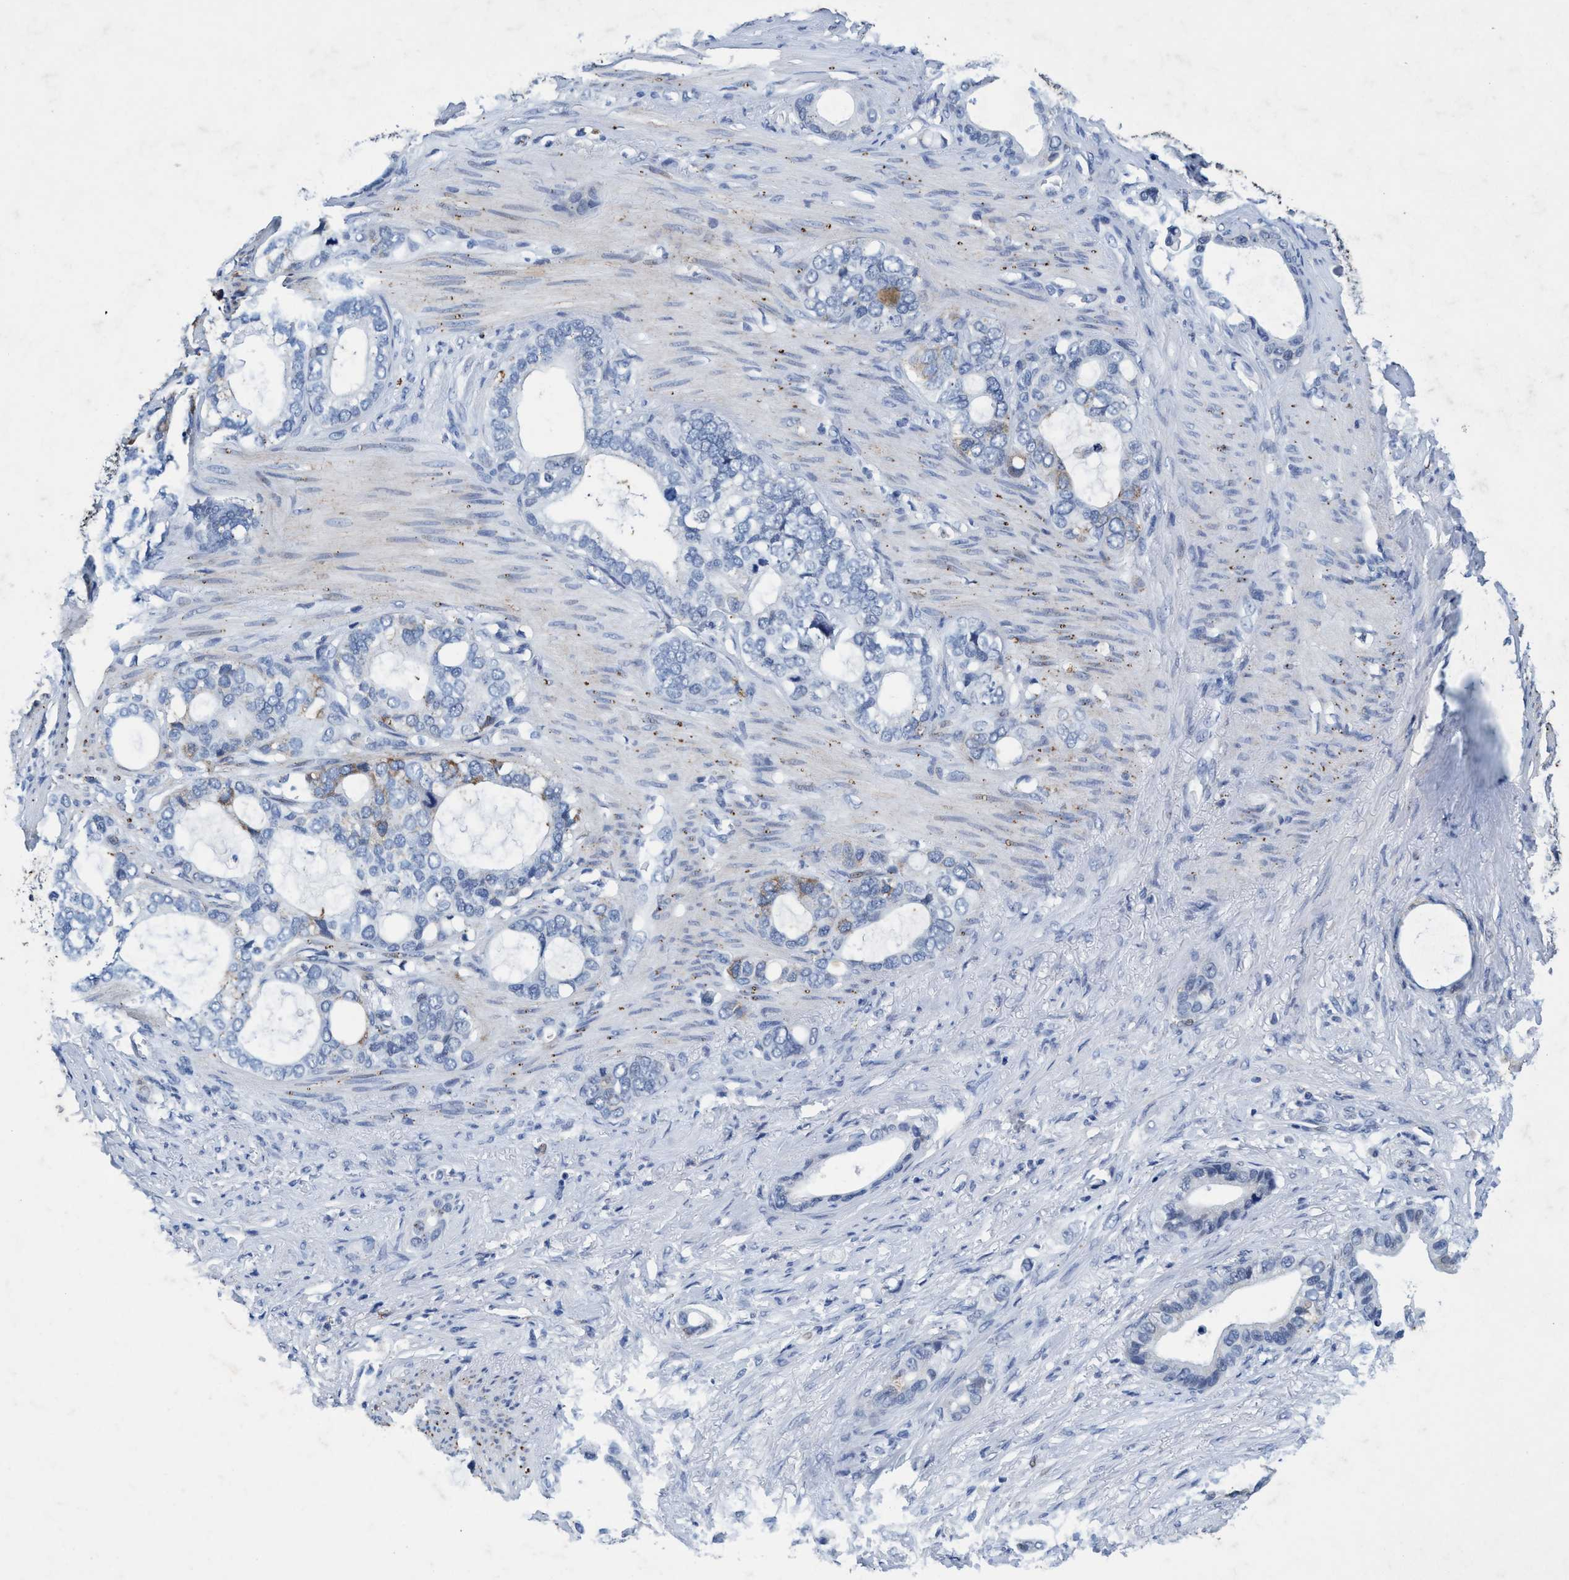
{"staining": {"intensity": "moderate", "quantity": "<25%", "location": "cytoplasmic/membranous"}, "tissue": "stomach cancer", "cell_type": "Tumor cells", "image_type": "cancer", "snomed": [{"axis": "morphology", "description": "Adenocarcinoma, NOS"}, {"axis": "topography", "description": "Stomach"}], "caption": "DAB immunohistochemical staining of human adenocarcinoma (stomach) displays moderate cytoplasmic/membranous protein expression in approximately <25% of tumor cells. Nuclei are stained in blue.", "gene": "GRB14", "patient": {"sex": "female", "age": 75}}